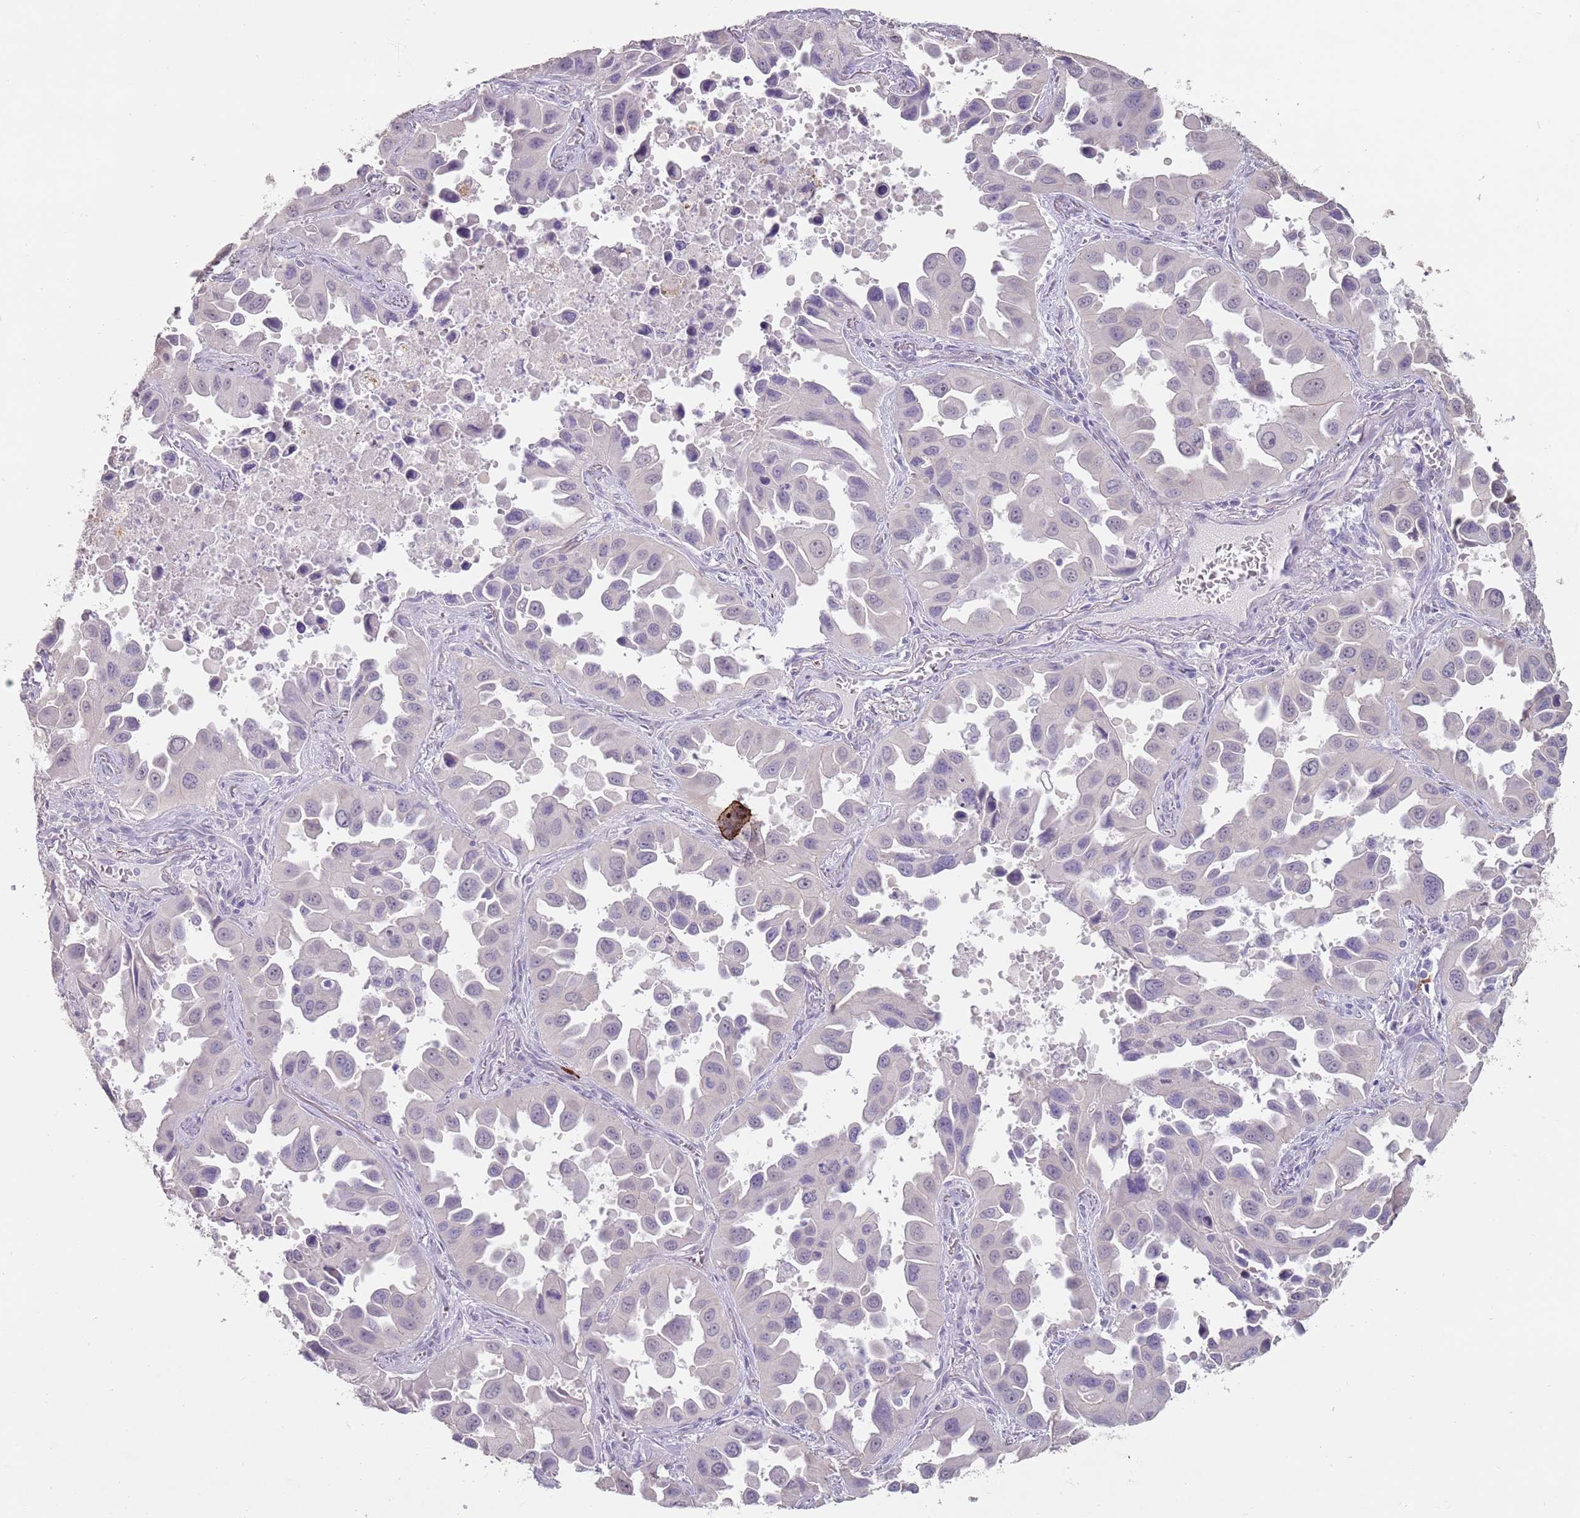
{"staining": {"intensity": "negative", "quantity": "none", "location": "none"}, "tissue": "lung cancer", "cell_type": "Tumor cells", "image_type": "cancer", "snomed": [{"axis": "morphology", "description": "Adenocarcinoma, NOS"}, {"axis": "topography", "description": "Lung"}], "caption": "This is an immunohistochemistry (IHC) photomicrograph of lung adenocarcinoma. There is no expression in tumor cells.", "gene": "STYK1", "patient": {"sex": "male", "age": 66}}